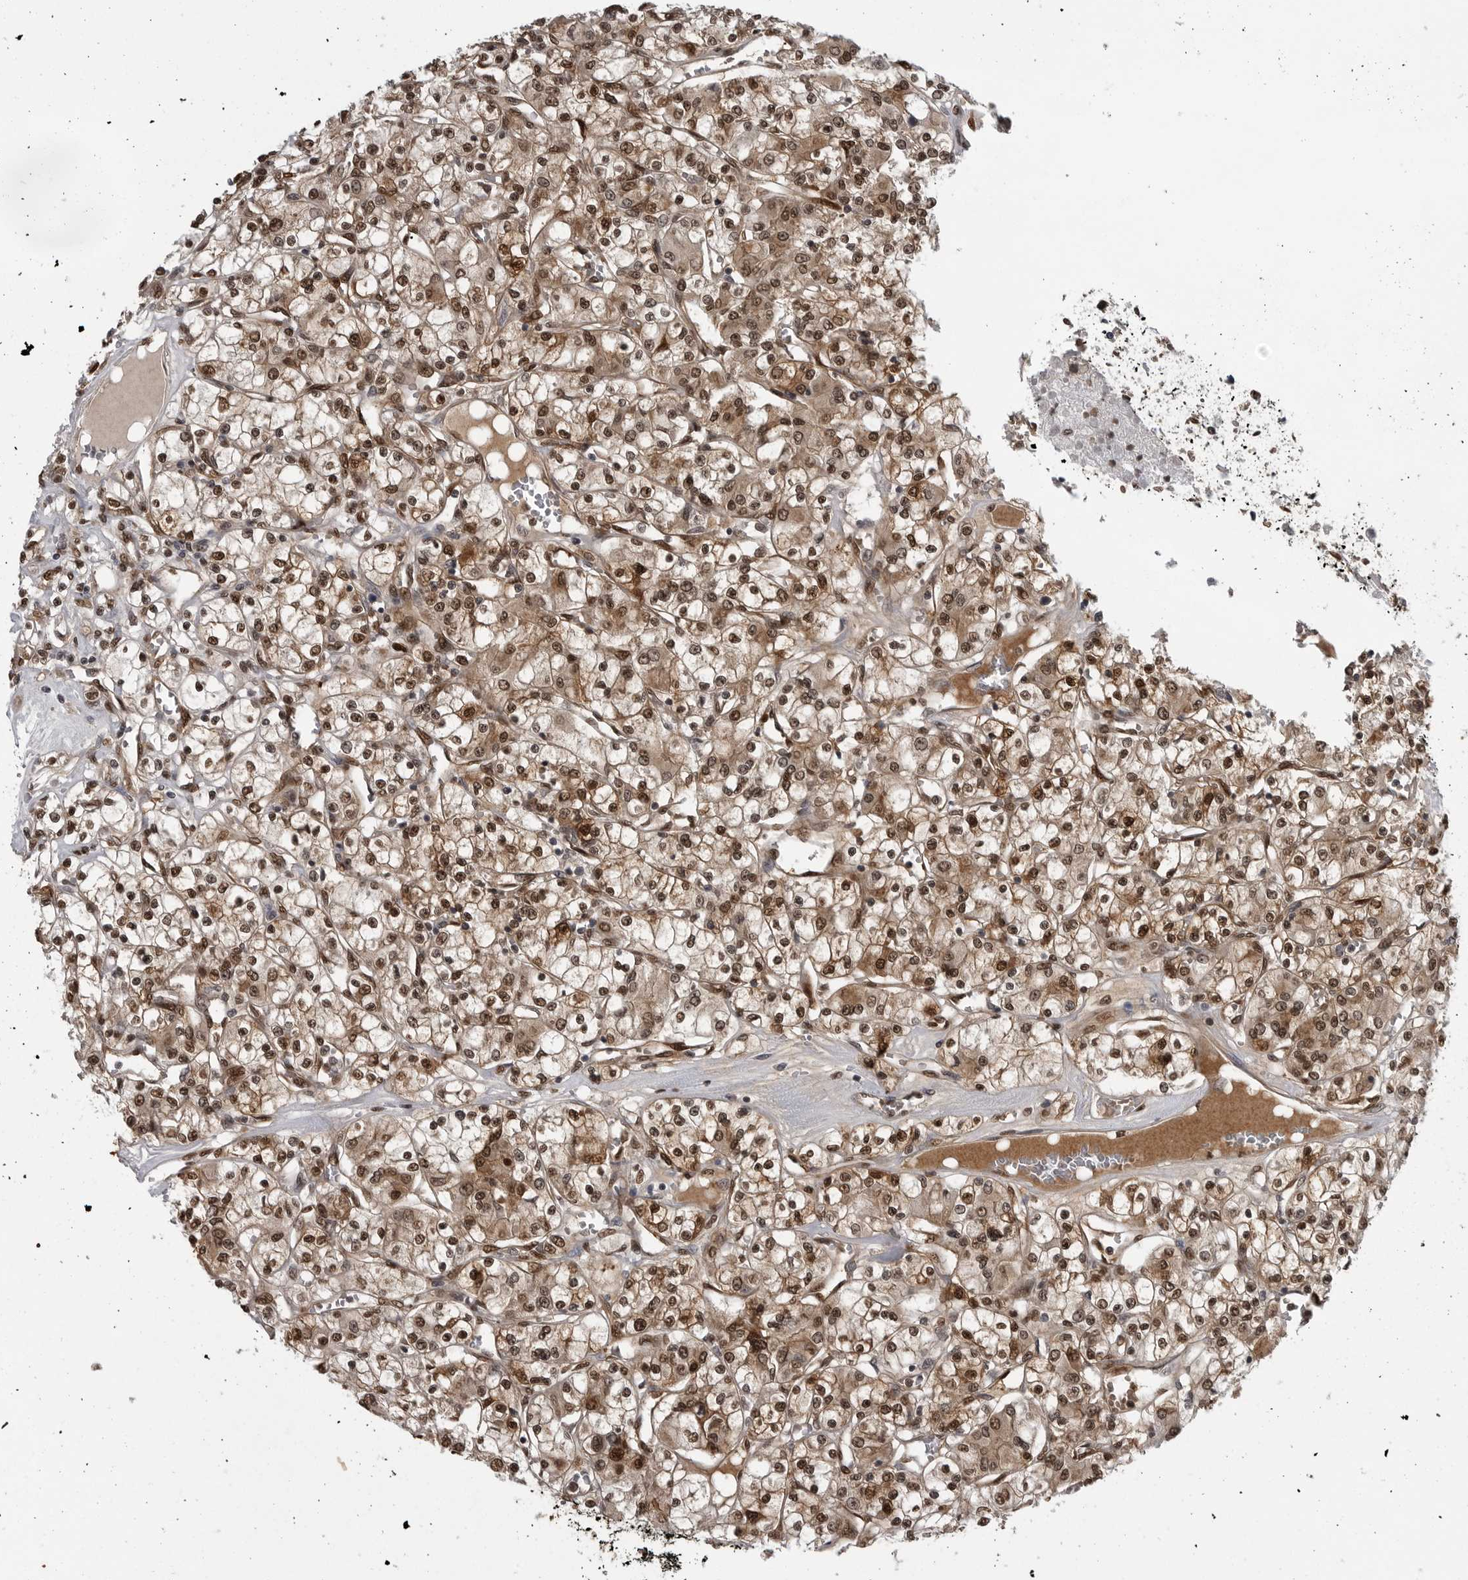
{"staining": {"intensity": "moderate", "quantity": ">75%", "location": "cytoplasmic/membranous,nuclear"}, "tissue": "renal cancer", "cell_type": "Tumor cells", "image_type": "cancer", "snomed": [{"axis": "morphology", "description": "Adenocarcinoma, NOS"}, {"axis": "topography", "description": "Kidney"}], "caption": "A brown stain shows moderate cytoplasmic/membranous and nuclear expression of a protein in renal adenocarcinoma tumor cells.", "gene": "SMAD2", "patient": {"sex": "female", "age": 59}}